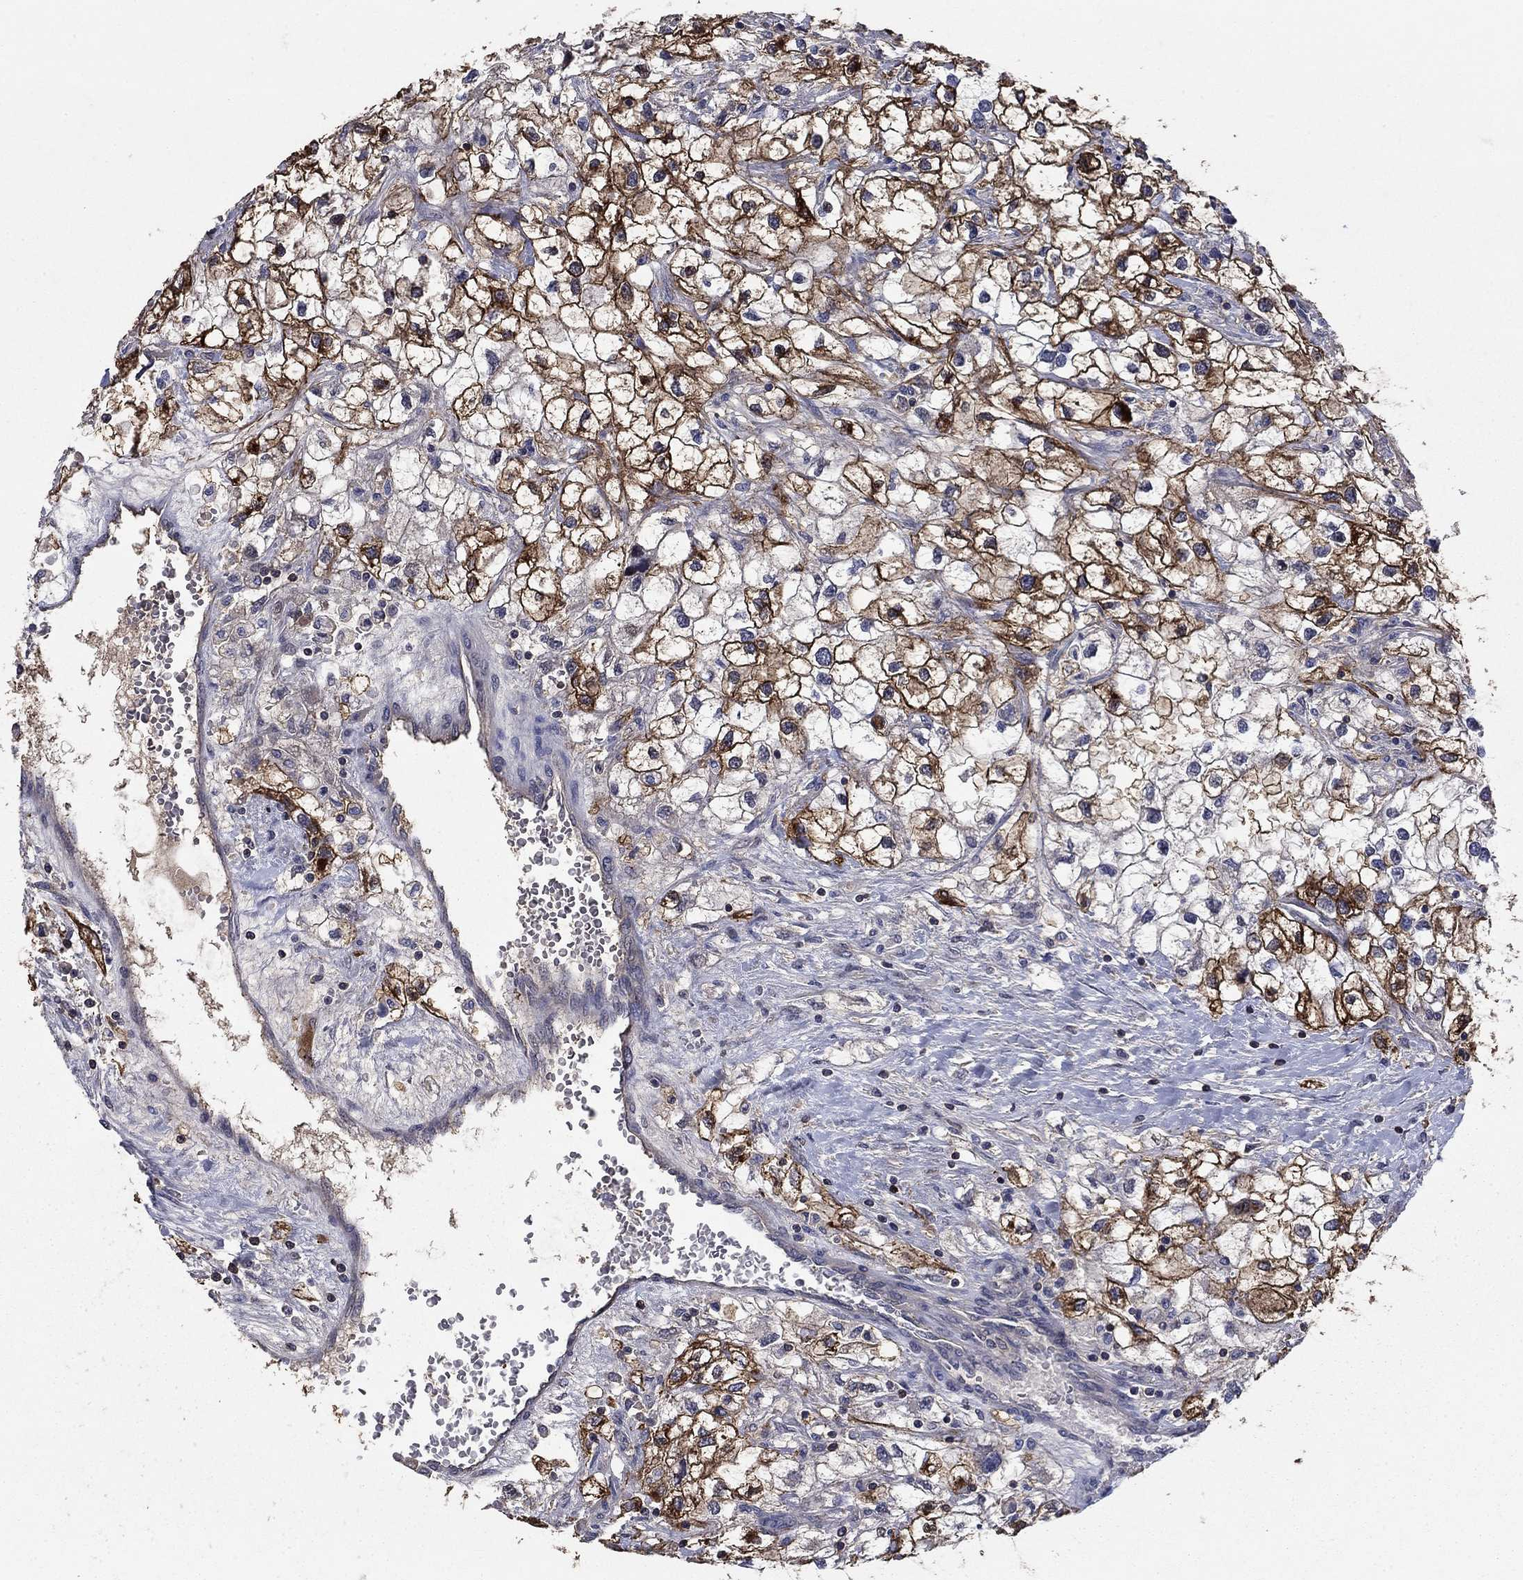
{"staining": {"intensity": "strong", "quantity": "25%-75%", "location": "cytoplasmic/membranous"}, "tissue": "renal cancer", "cell_type": "Tumor cells", "image_type": "cancer", "snomed": [{"axis": "morphology", "description": "Adenocarcinoma, NOS"}, {"axis": "topography", "description": "Kidney"}], "caption": "Immunohistochemistry staining of adenocarcinoma (renal), which demonstrates high levels of strong cytoplasmic/membranous expression in approximately 25%-75% of tumor cells indicating strong cytoplasmic/membranous protein positivity. The staining was performed using DAB (3,3'-diaminobenzidine) (brown) for protein detection and nuclei were counterstained in hematoxylin (blue).", "gene": "DVL1", "patient": {"sex": "male", "age": 59}}